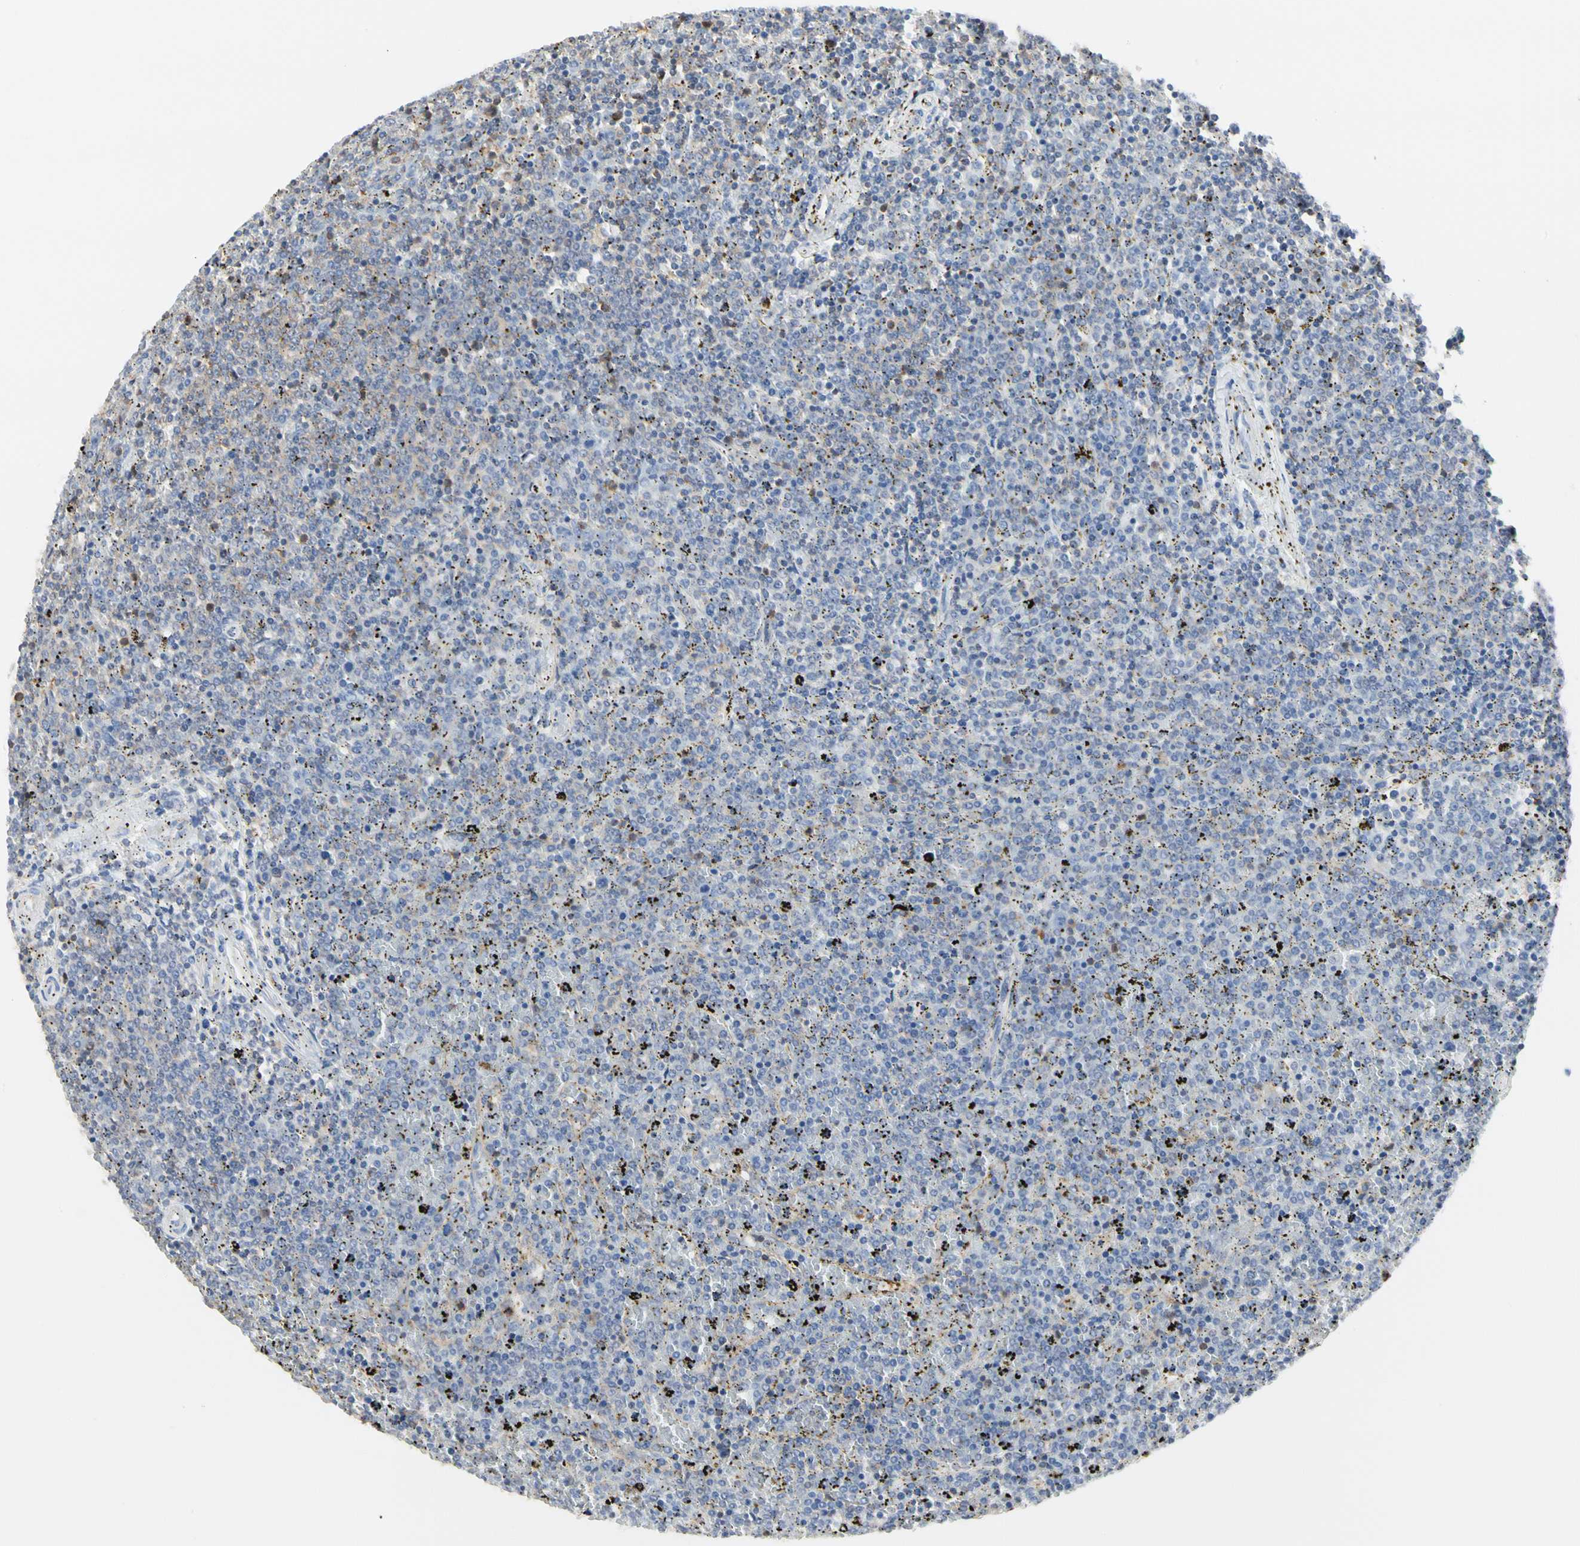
{"staining": {"intensity": "weak", "quantity": "<25%", "location": "cytoplasmic/membranous"}, "tissue": "lymphoma", "cell_type": "Tumor cells", "image_type": "cancer", "snomed": [{"axis": "morphology", "description": "Malignant lymphoma, non-Hodgkin's type, Low grade"}, {"axis": "topography", "description": "Spleen"}], "caption": "Tumor cells show no significant staining in lymphoma.", "gene": "SHANK2", "patient": {"sex": "female", "age": 77}}